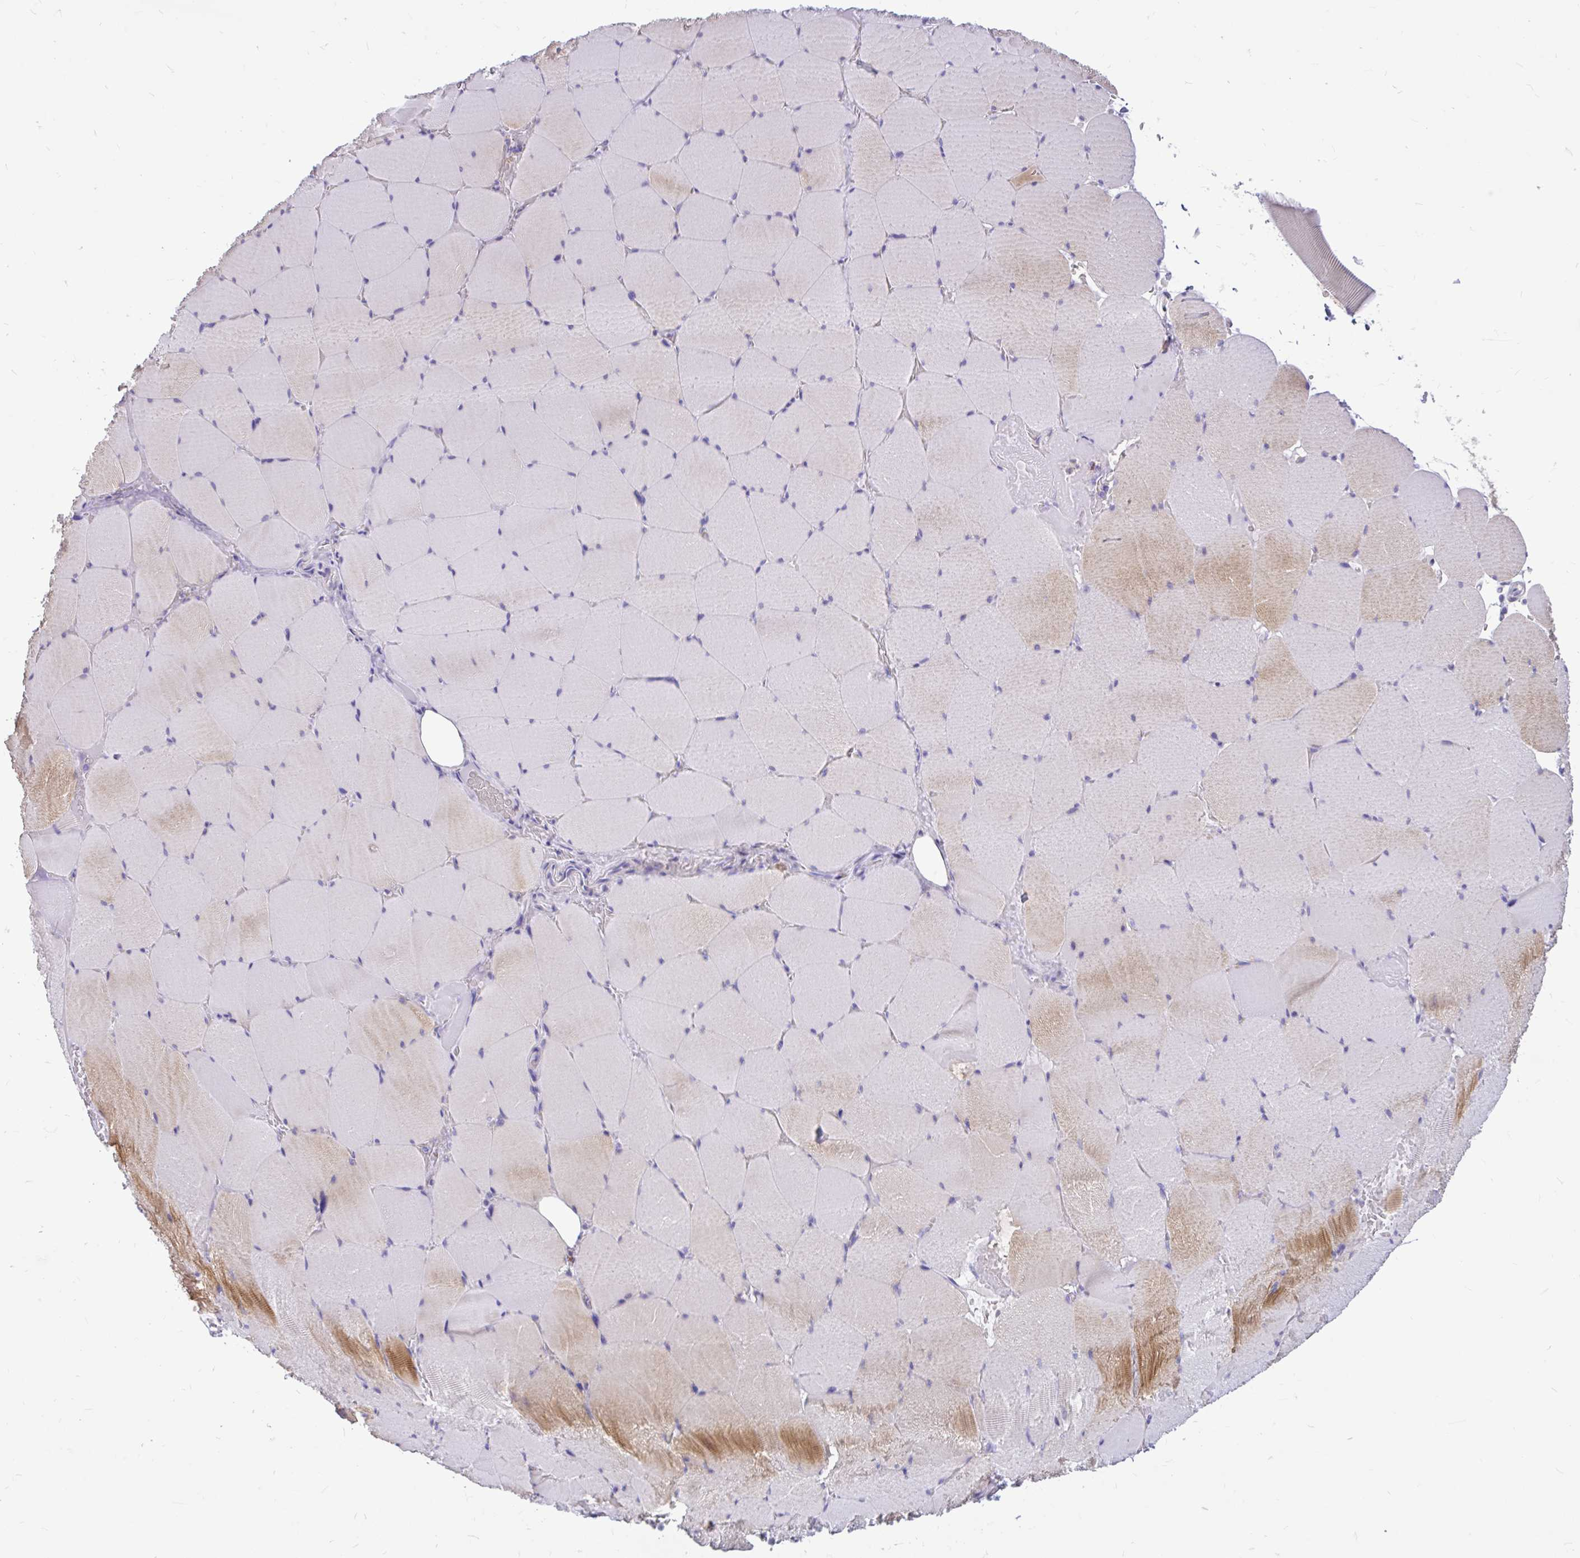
{"staining": {"intensity": "moderate", "quantity": "<25%", "location": "cytoplasmic/membranous"}, "tissue": "skeletal muscle", "cell_type": "Myocytes", "image_type": "normal", "snomed": [{"axis": "morphology", "description": "Normal tissue, NOS"}, {"axis": "topography", "description": "Skeletal muscle"}, {"axis": "topography", "description": "Head-Neck"}], "caption": "IHC of normal human skeletal muscle reveals low levels of moderate cytoplasmic/membranous expression in approximately <25% of myocytes. The protein of interest is shown in brown color, while the nuclei are stained blue.", "gene": "MAP1LC3A", "patient": {"sex": "male", "age": 66}}